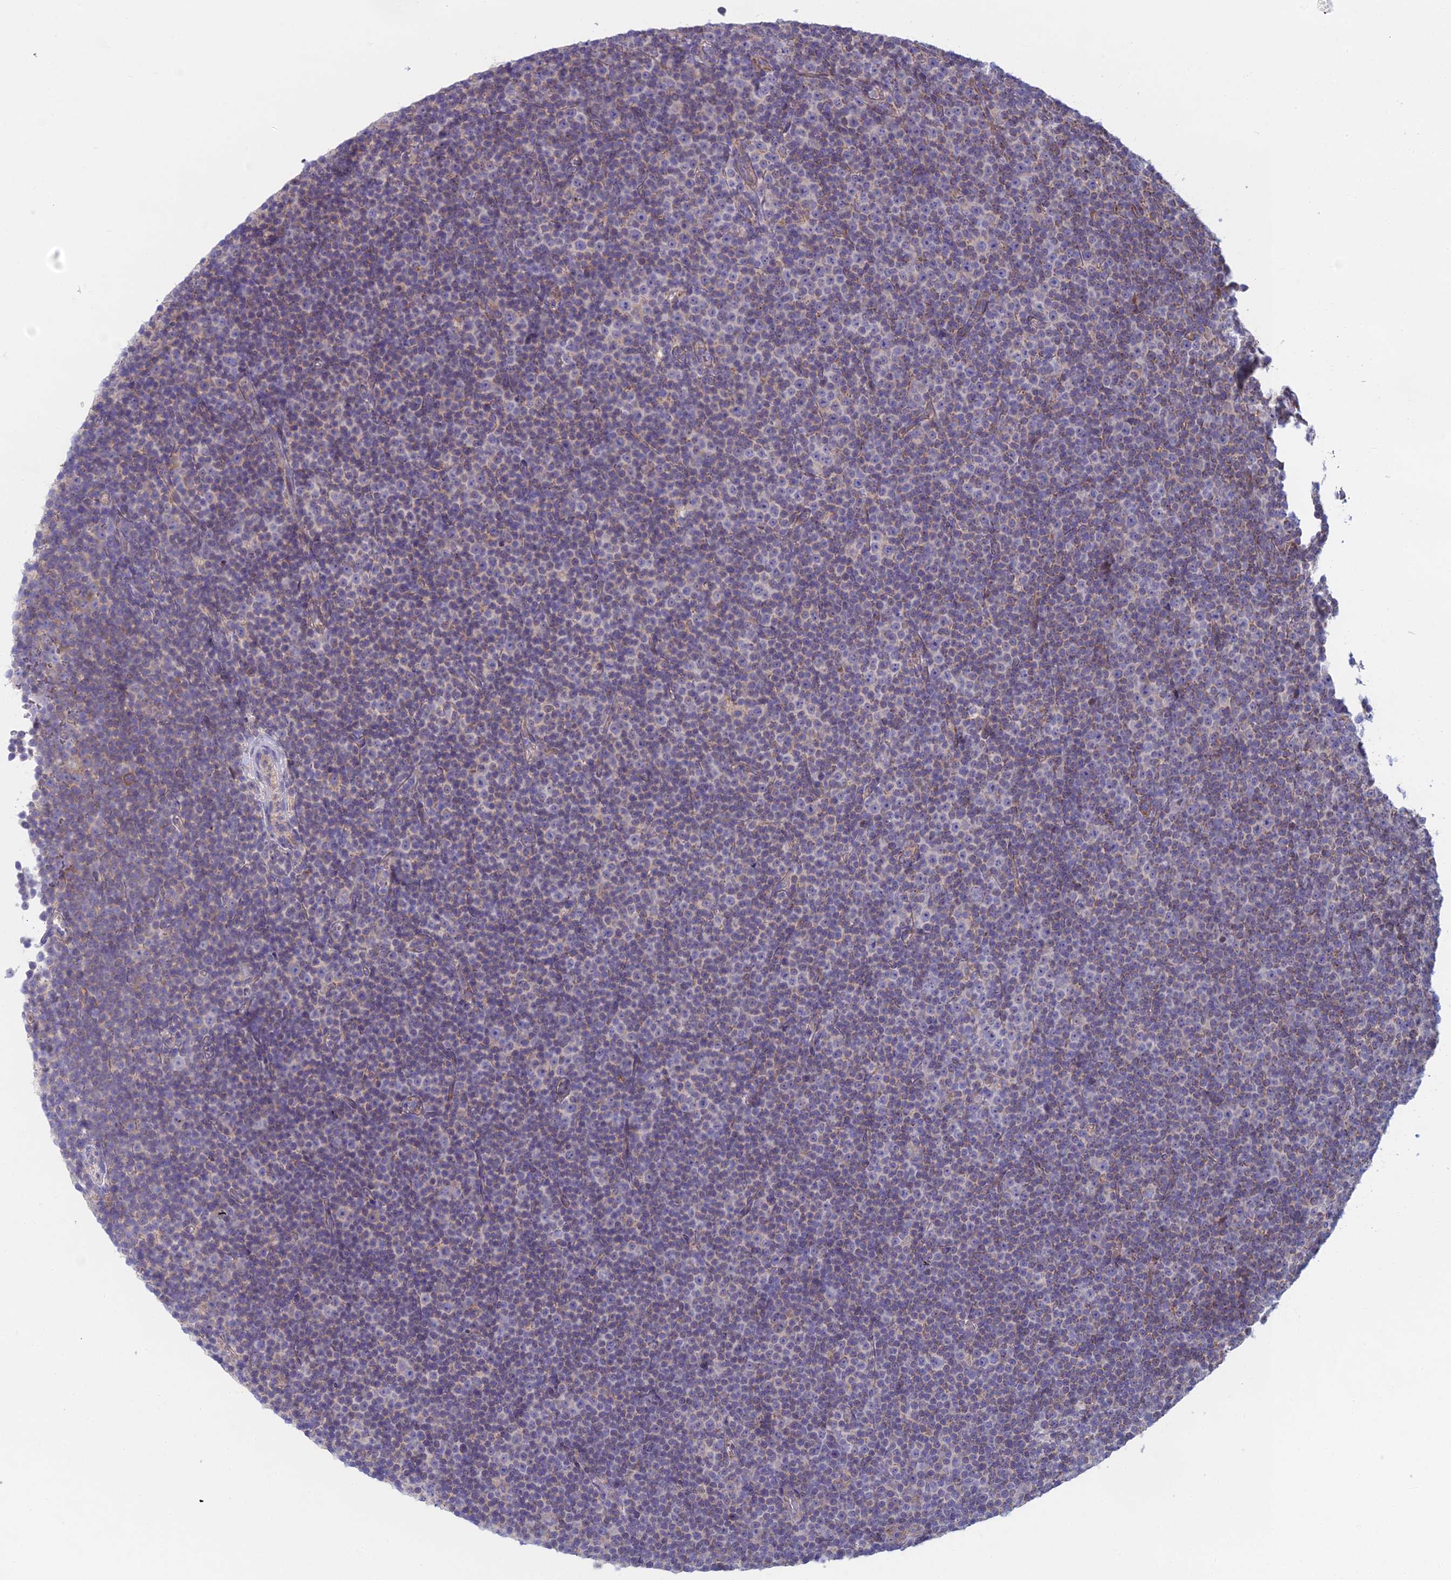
{"staining": {"intensity": "negative", "quantity": "none", "location": "none"}, "tissue": "lymphoma", "cell_type": "Tumor cells", "image_type": "cancer", "snomed": [{"axis": "morphology", "description": "Malignant lymphoma, non-Hodgkin's type, Low grade"}, {"axis": "topography", "description": "Lymph node"}], "caption": "Lymphoma was stained to show a protein in brown. There is no significant expression in tumor cells.", "gene": "IFTAP", "patient": {"sex": "female", "age": 67}}